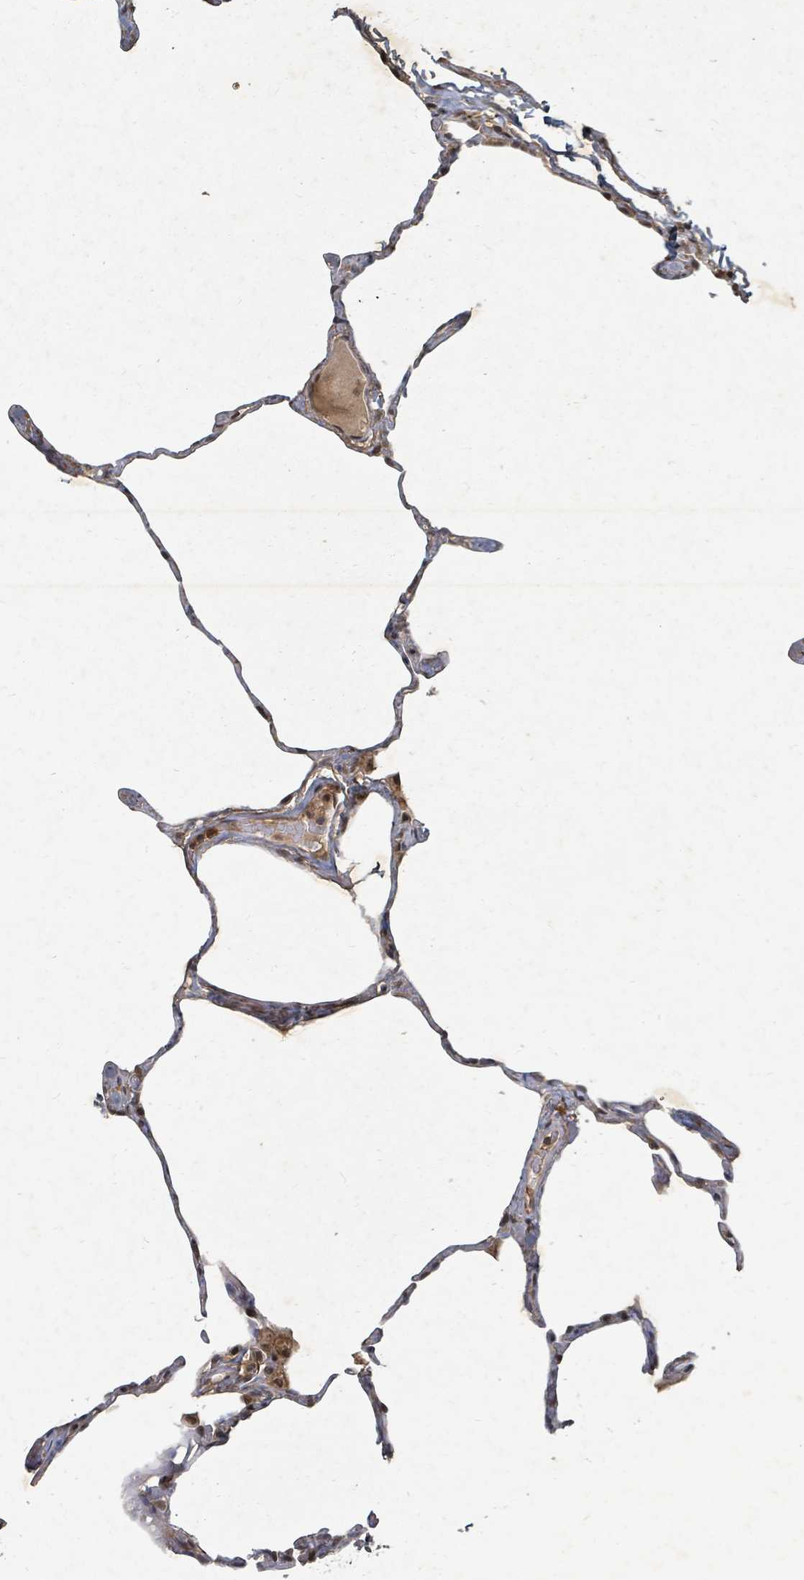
{"staining": {"intensity": "negative", "quantity": "none", "location": "none"}, "tissue": "lung", "cell_type": "Alveolar cells", "image_type": "normal", "snomed": [{"axis": "morphology", "description": "Normal tissue, NOS"}, {"axis": "topography", "description": "Lung"}], "caption": "DAB immunohistochemical staining of benign human lung exhibits no significant expression in alveolar cells. Nuclei are stained in blue.", "gene": "KDM4E", "patient": {"sex": "male", "age": 65}}